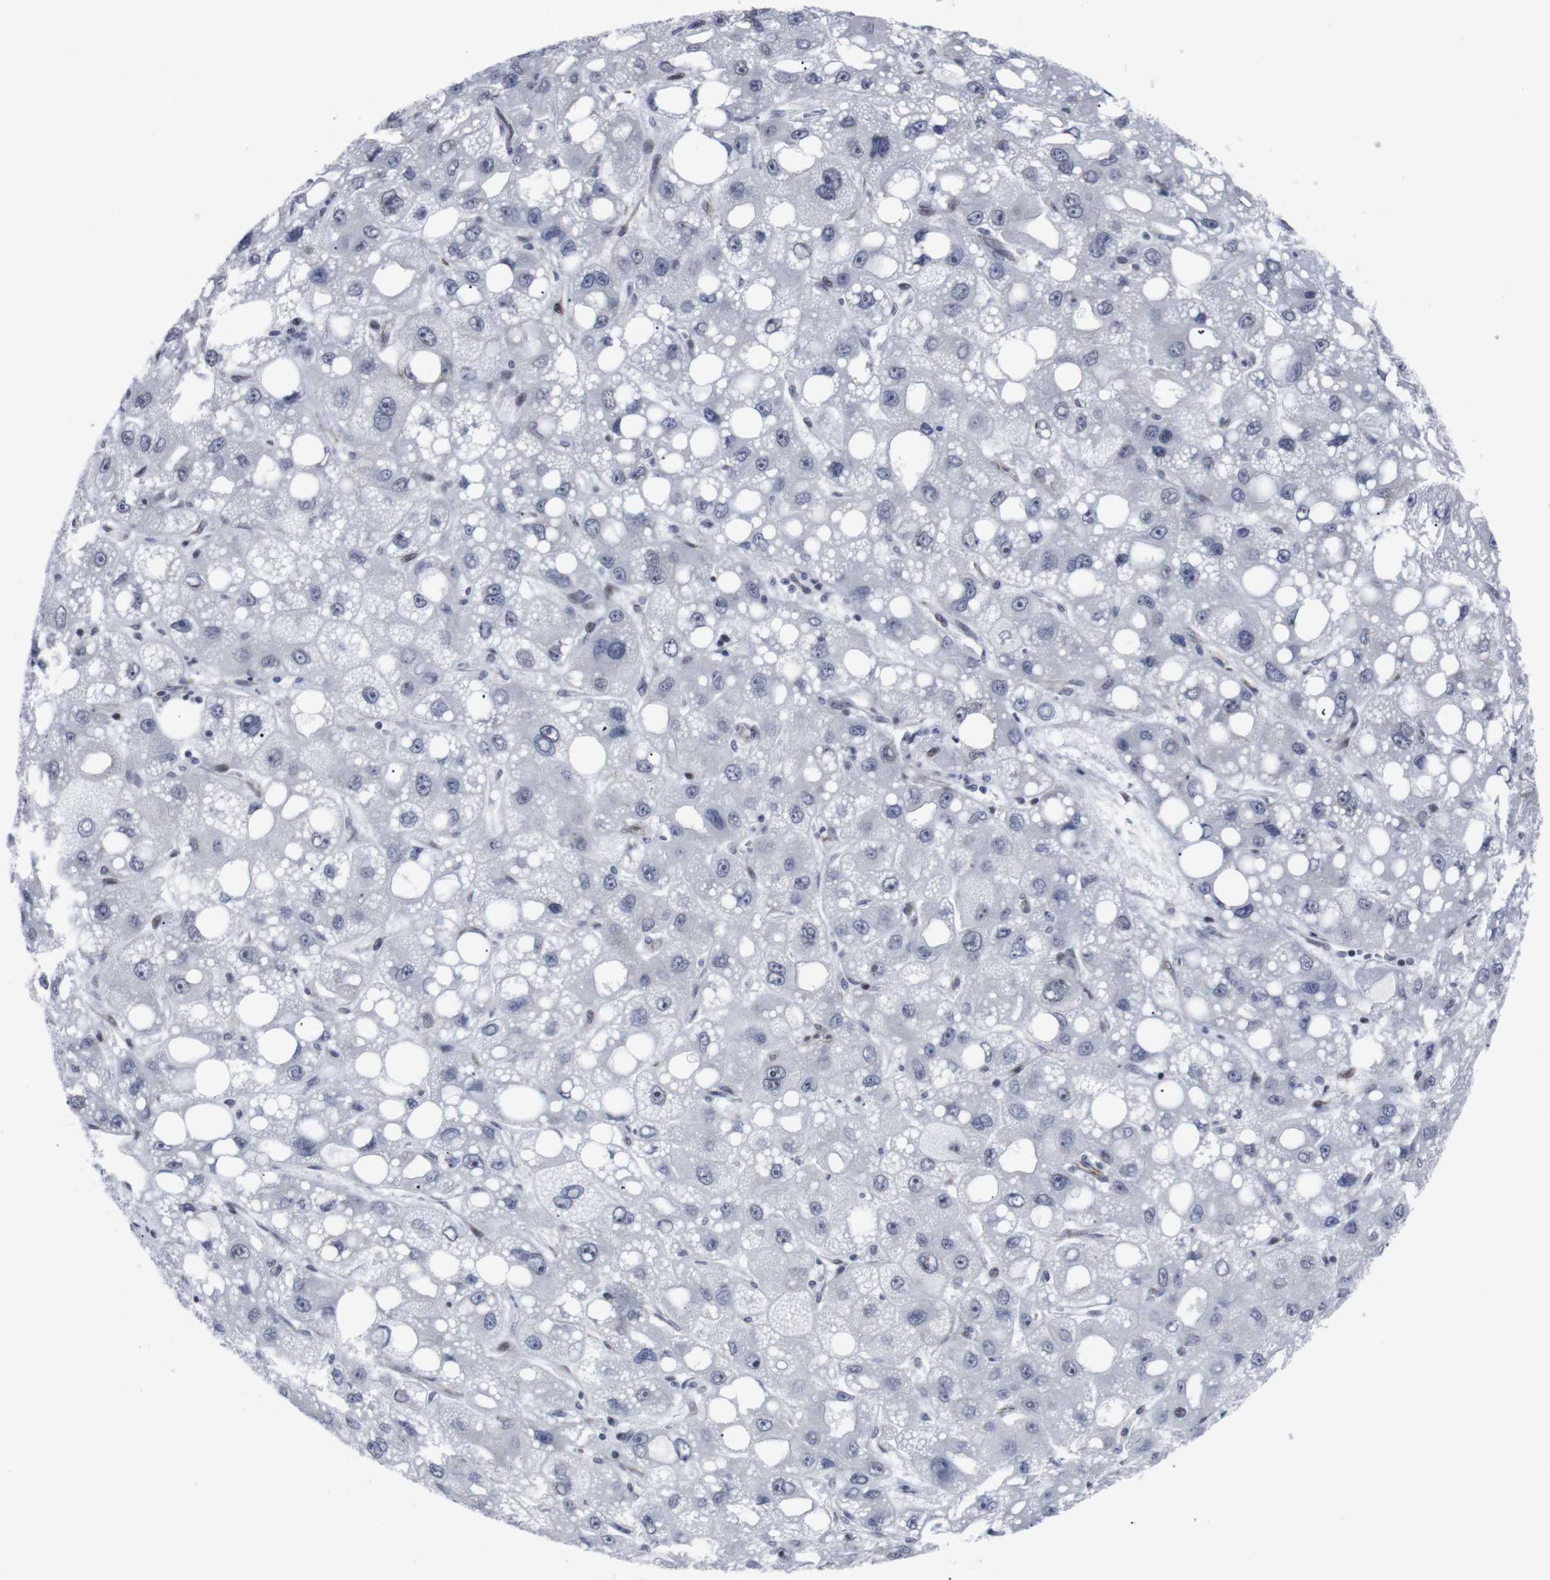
{"staining": {"intensity": "negative", "quantity": "none", "location": "none"}, "tissue": "liver cancer", "cell_type": "Tumor cells", "image_type": "cancer", "snomed": [{"axis": "morphology", "description": "Carcinoma, Hepatocellular, NOS"}, {"axis": "topography", "description": "Liver"}], "caption": "The micrograph reveals no significant expression in tumor cells of hepatocellular carcinoma (liver). (Stains: DAB immunohistochemistry with hematoxylin counter stain, Microscopy: brightfield microscopy at high magnification).", "gene": "MLH1", "patient": {"sex": "male", "age": 55}}